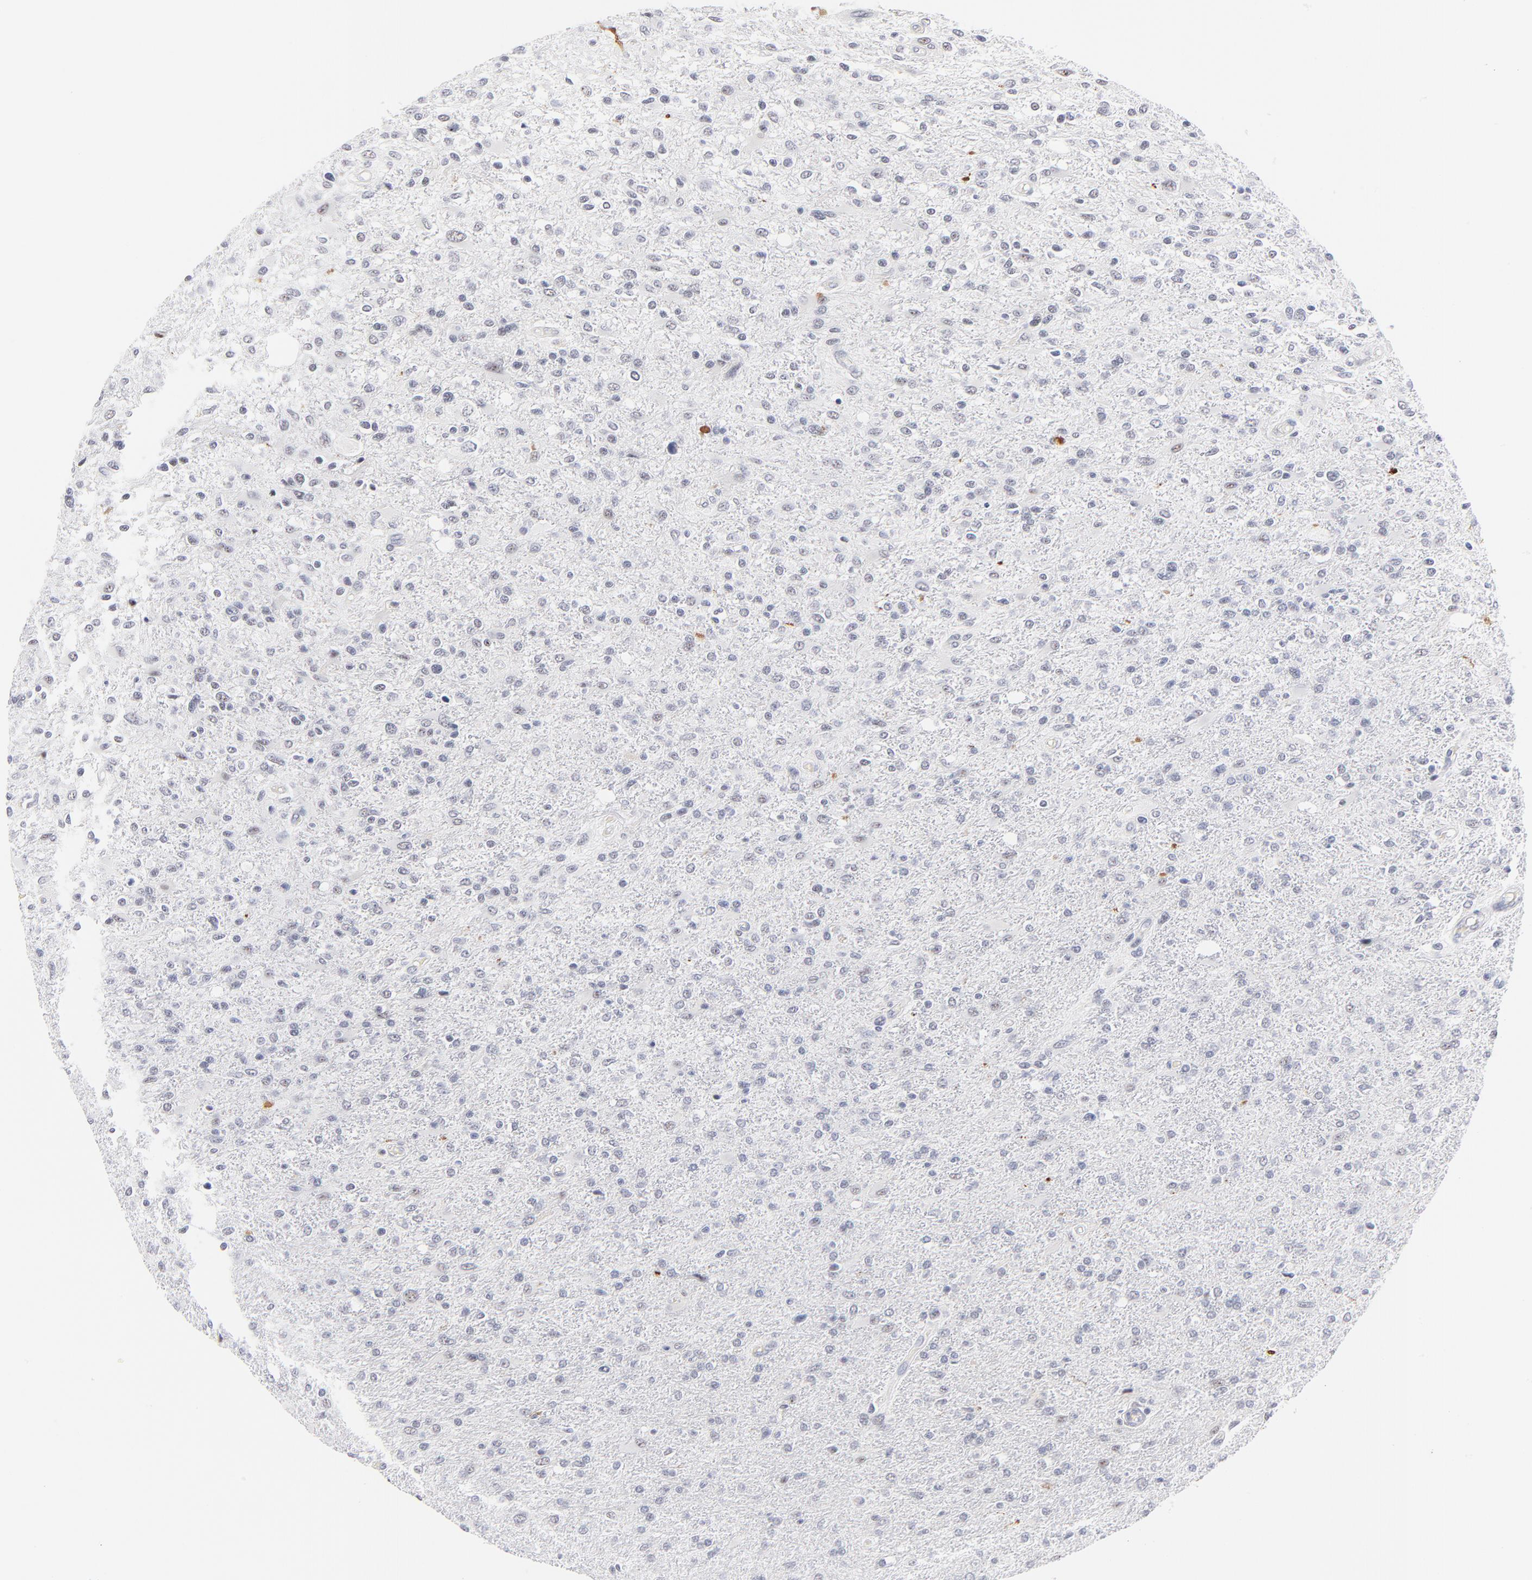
{"staining": {"intensity": "negative", "quantity": "none", "location": "none"}, "tissue": "glioma", "cell_type": "Tumor cells", "image_type": "cancer", "snomed": [{"axis": "morphology", "description": "Glioma, malignant, High grade"}, {"axis": "topography", "description": "Cerebral cortex"}], "caption": "Micrograph shows no protein expression in tumor cells of malignant glioma (high-grade) tissue.", "gene": "KHNYN", "patient": {"sex": "male", "age": 76}}